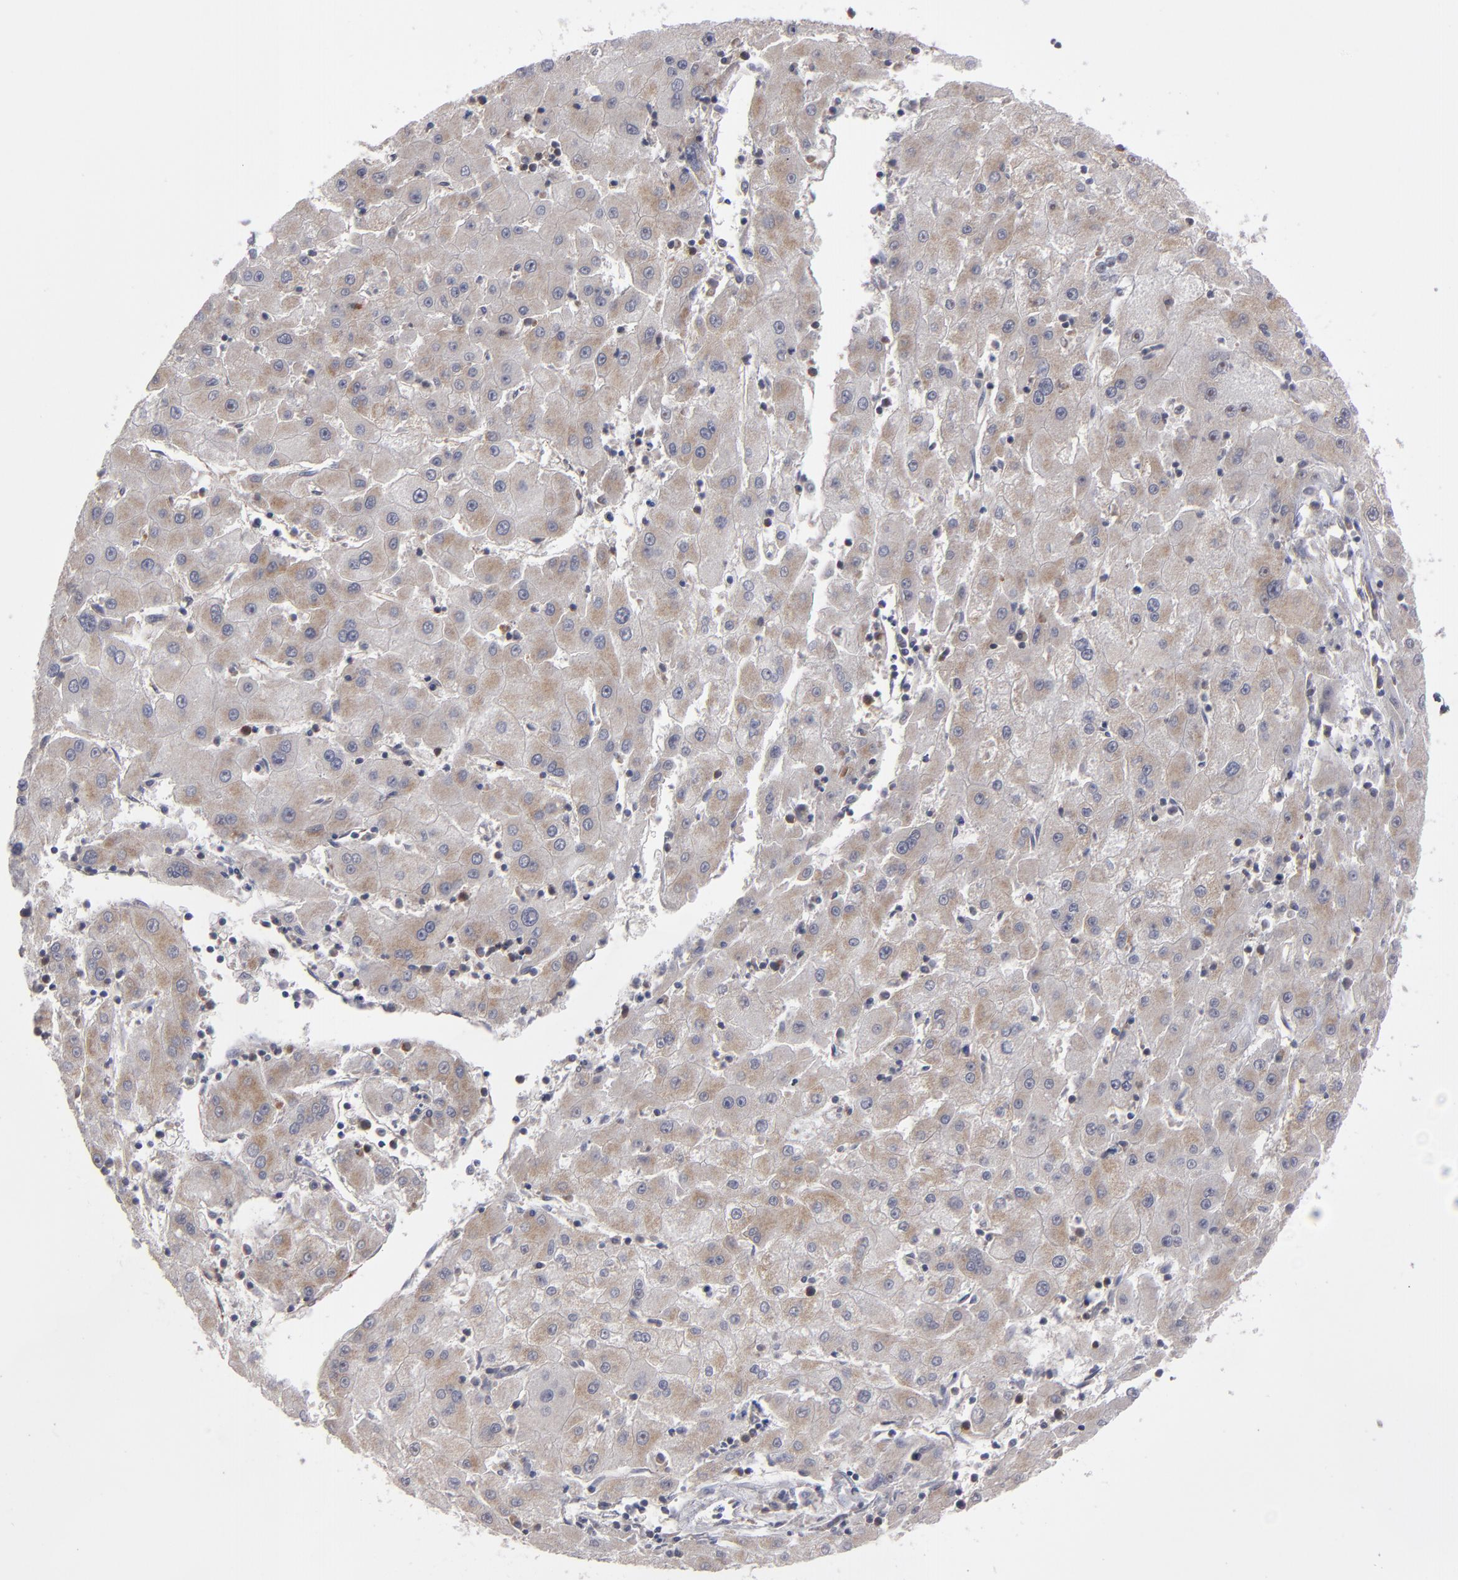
{"staining": {"intensity": "weak", "quantity": "25%-75%", "location": "cytoplasmic/membranous"}, "tissue": "liver cancer", "cell_type": "Tumor cells", "image_type": "cancer", "snomed": [{"axis": "morphology", "description": "Carcinoma, Hepatocellular, NOS"}, {"axis": "topography", "description": "Liver"}], "caption": "Brown immunohistochemical staining in human liver cancer shows weak cytoplasmic/membranous expression in about 25%-75% of tumor cells.", "gene": "GLCCI1", "patient": {"sex": "male", "age": 72}}